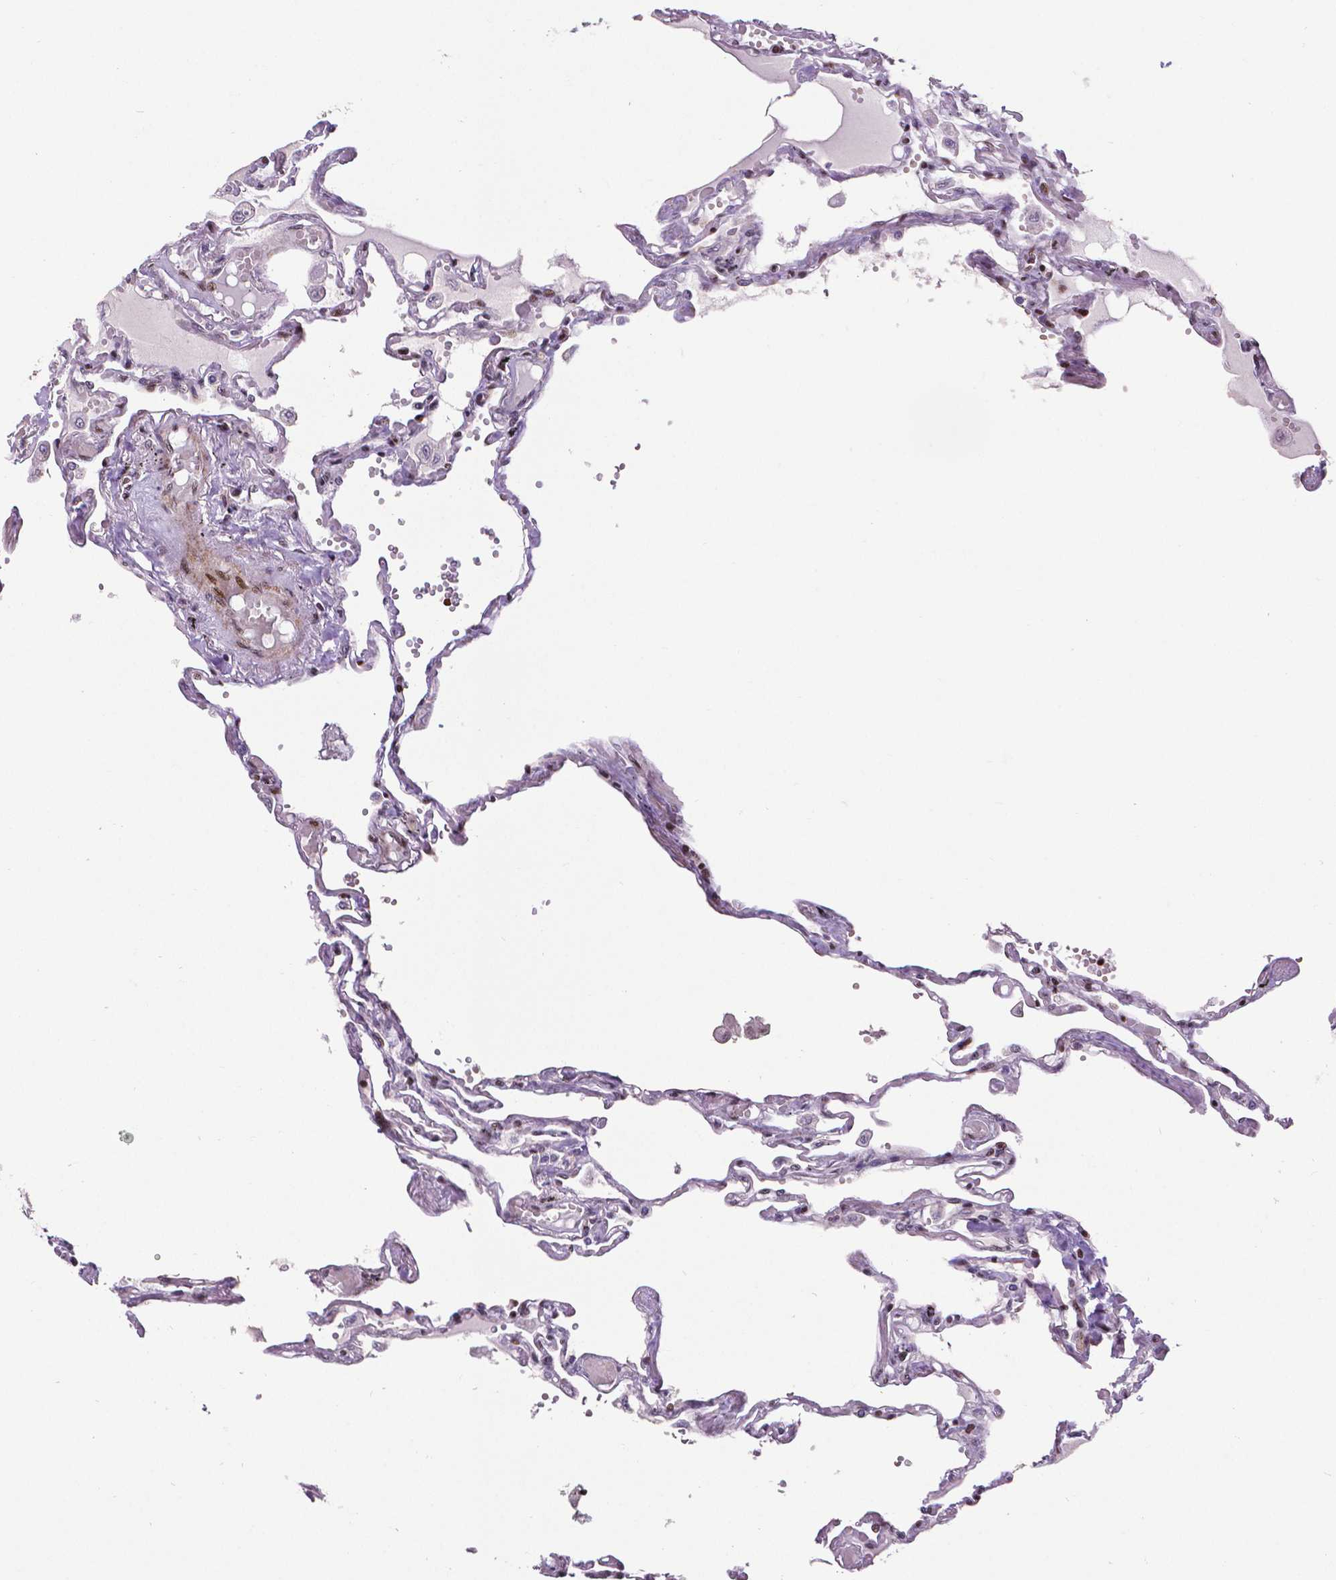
{"staining": {"intensity": "moderate", "quantity": "25%-75%", "location": "nuclear"}, "tissue": "lung", "cell_type": "Alveolar cells", "image_type": "normal", "snomed": [{"axis": "morphology", "description": "Normal tissue, NOS"}, {"axis": "morphology", "description": "Adenocarcinoma, NOS"}, {"axis": "topography", "description": "Cartilage tissue"}, {"axis": "topography", "description": "Lung"}], "caption": "High-power microscopy captured an IHC micrograph of unremarkable lung, revealing moderate nuclear positivity in about 25%-75% of alveolar cells.", "gene": "CTCF", "patient": {"sex": "female", "age": 67}}